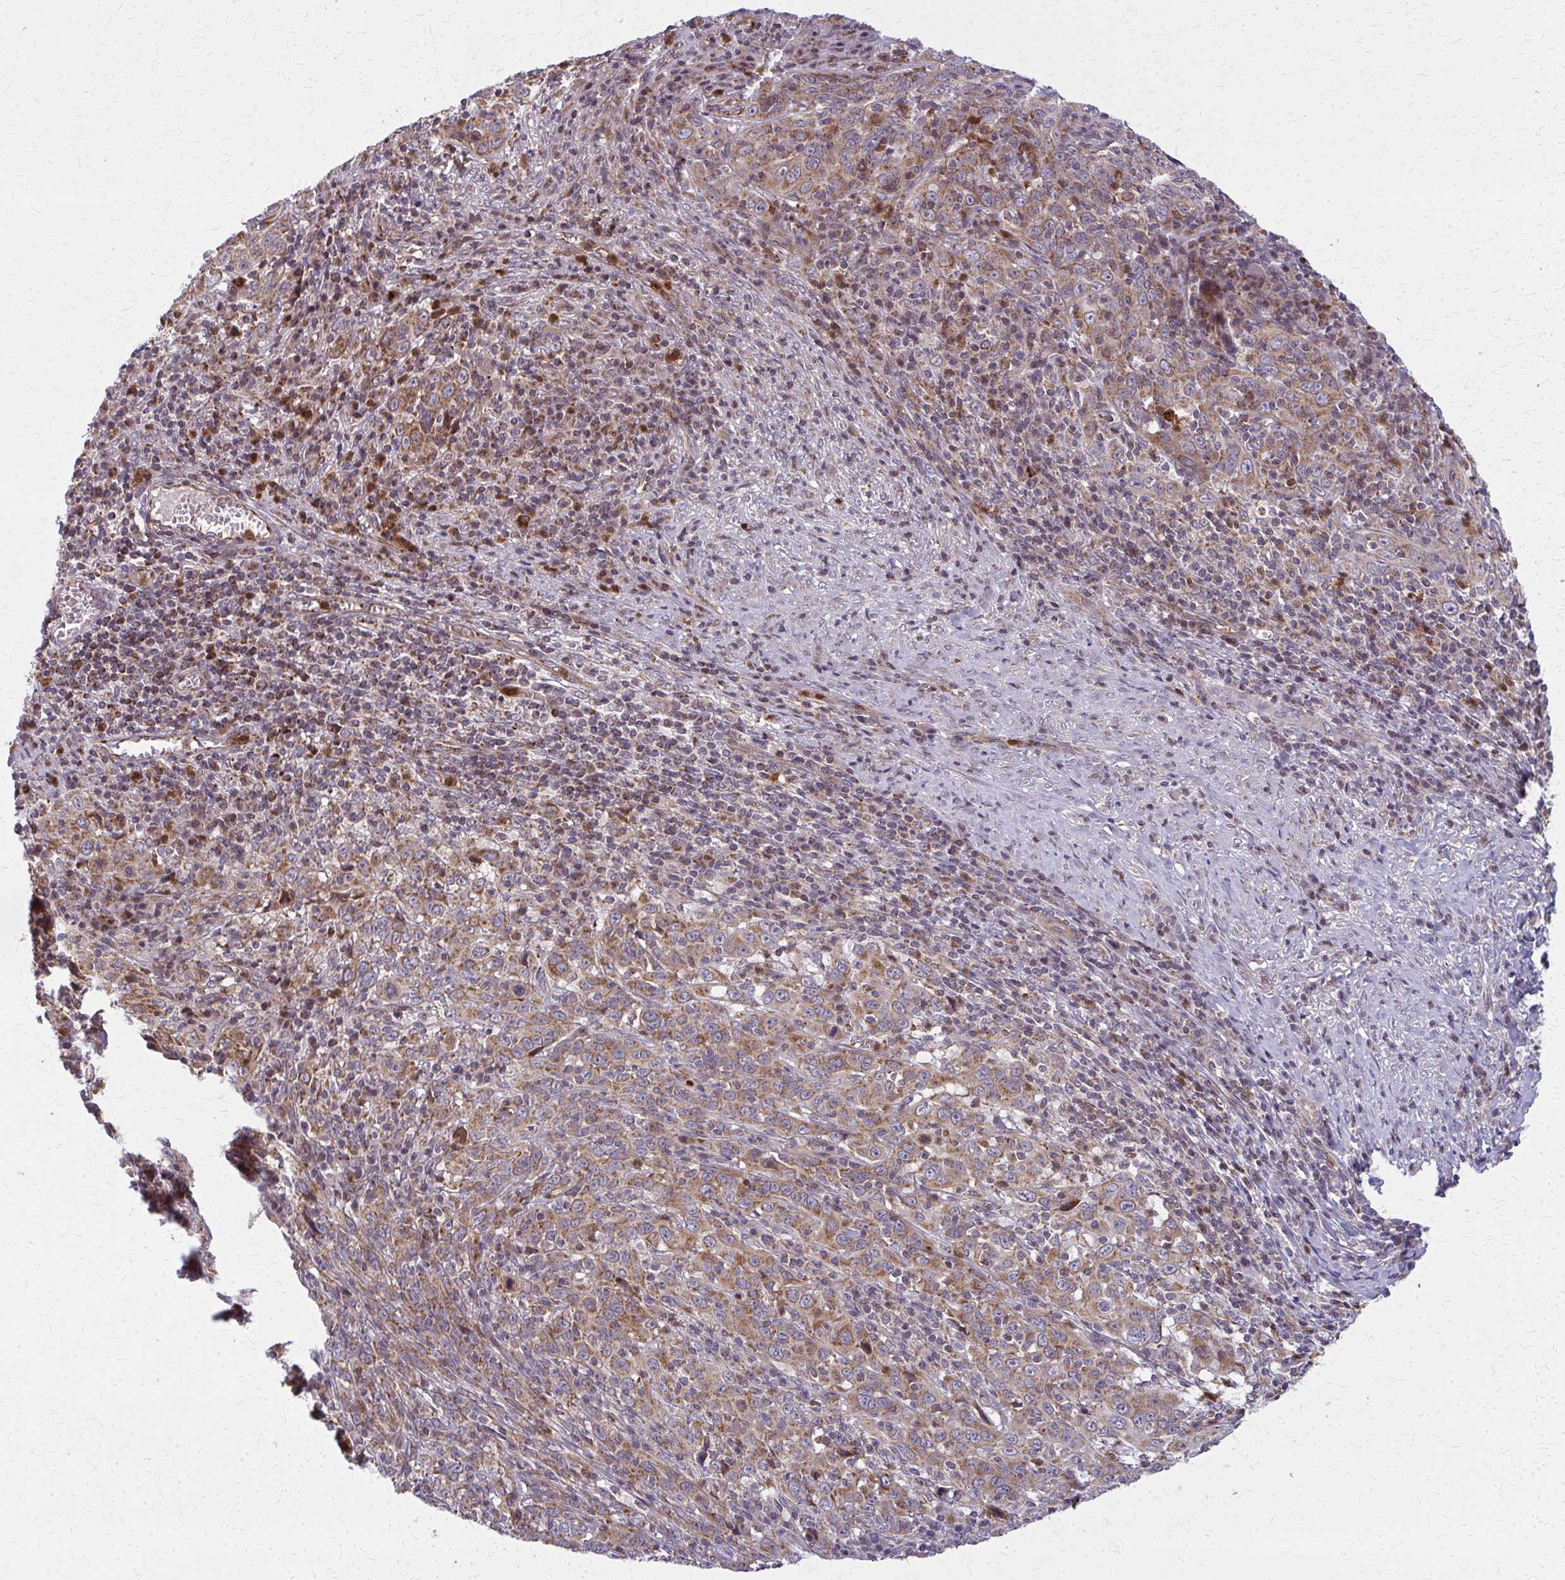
{"staining": {"intensity": "moderate", "quantity": ">75%", "location": "cytoplasmic/membranous"}, "tissue": "cervical cancer", "cell_type": "Tumor cells", "image_type": "cancer", "snomed": [{"axis": "morphology", "description": "Squamous cell carcinoma, NOS"}, {"axis": "topography", "description": "Cervix"}], "caption": "Approximately >75% of tumor cells in cervical cancer (squamous cell carcinoma) exhibit moderate cytoplasmic/membranous protein positivity as visualized by brown immunohistochemical staining.", "gene": "MCCC1", "patient": {"sex": "female", "age": 46}}